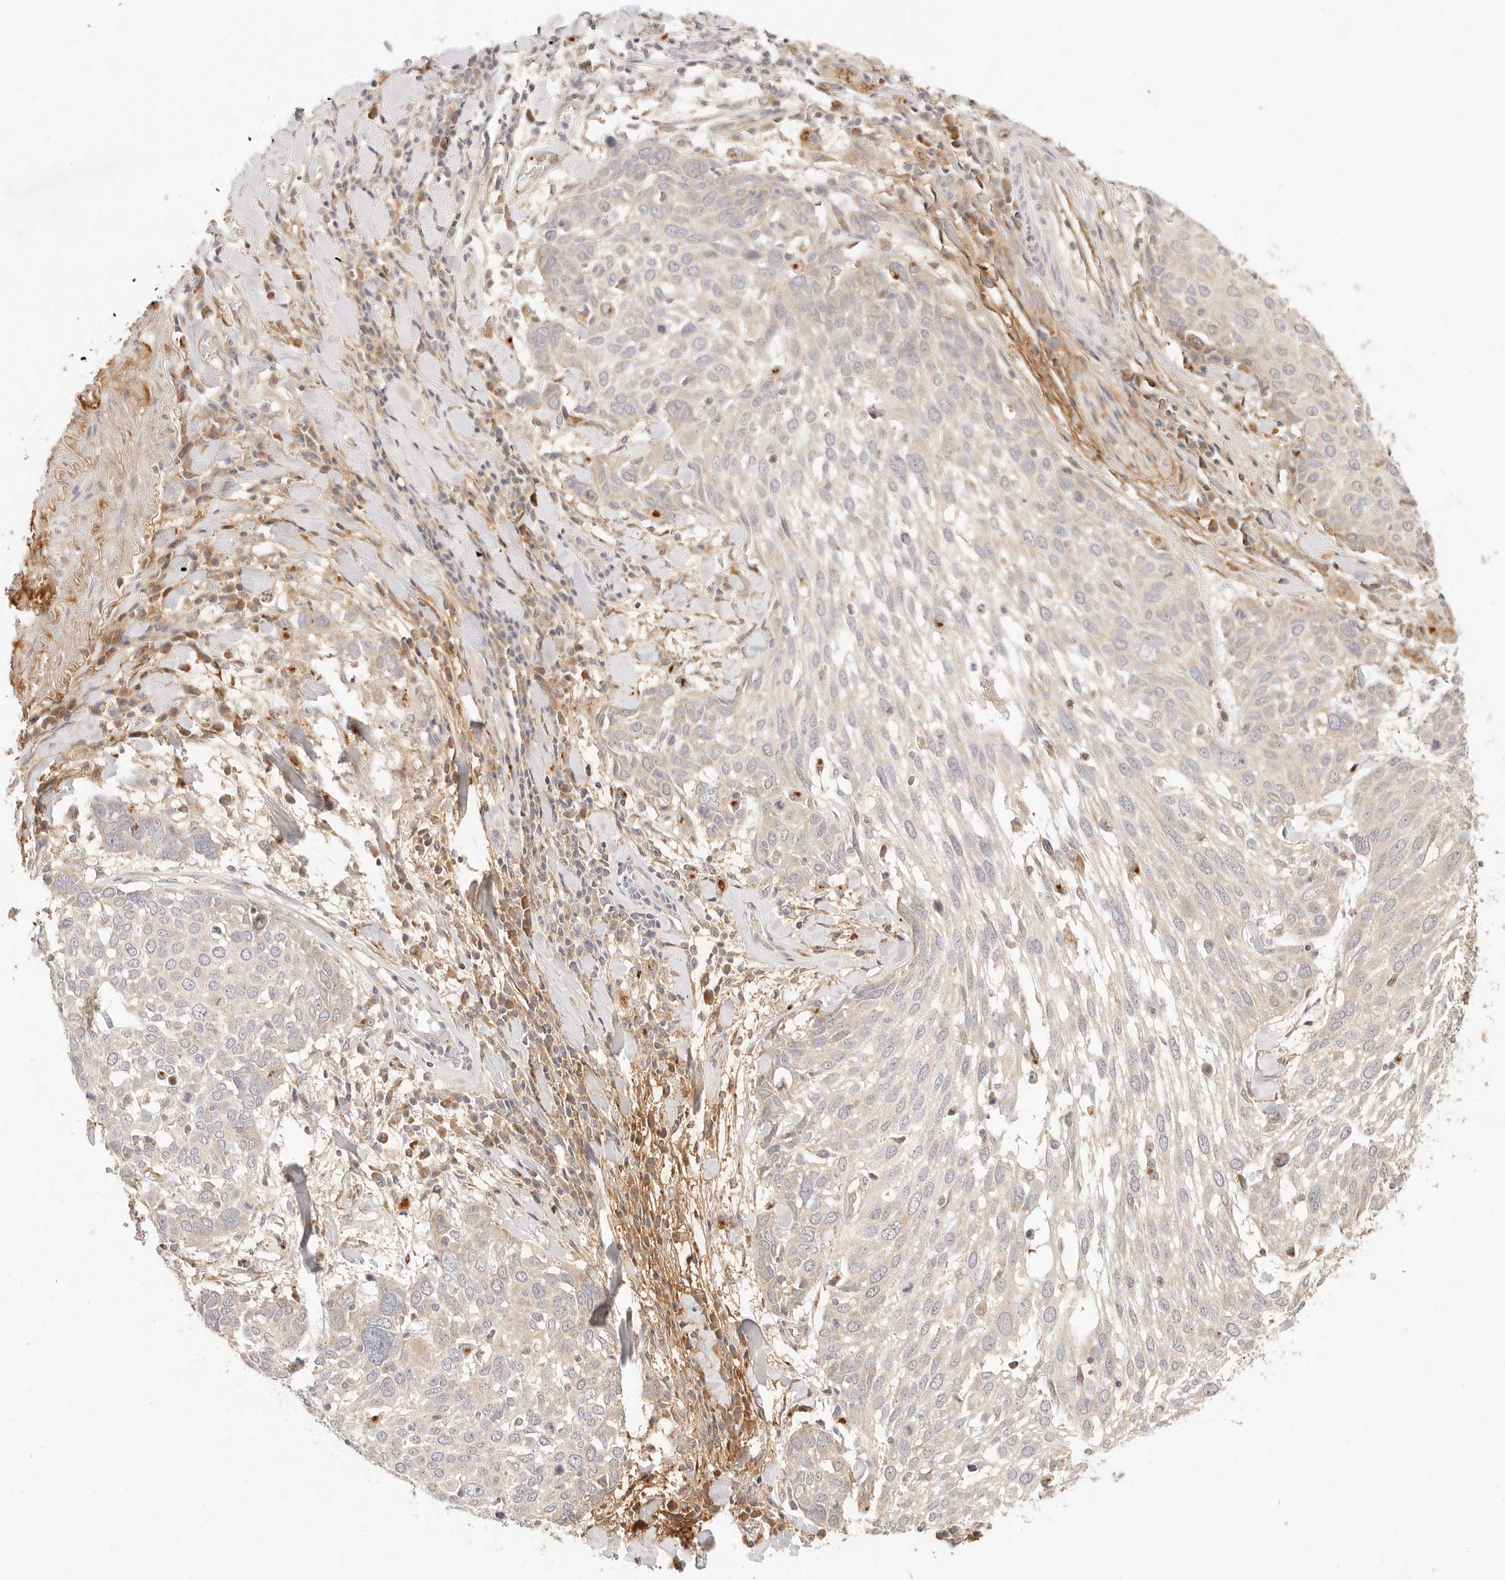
{"staining": {"intensity": "negative", "quantity": "none", "location": "none"}, "tissue": "lung cancer", "cell_type": "Tumor cells", "image_type": "cancer", "snomed": [{"axis": "morphology", "description": "Squamous cell carcinoma, NOS"}, {"axis": "topography", "description": "Lung"}], "caption": "Human lung cancer (squamous cell carcinoma) stained for a protein using immunohistochemistry exhibits no staining in tumor cells.", "gene": "UBXN10", "patient": {"sex": "male", "age": 65}}